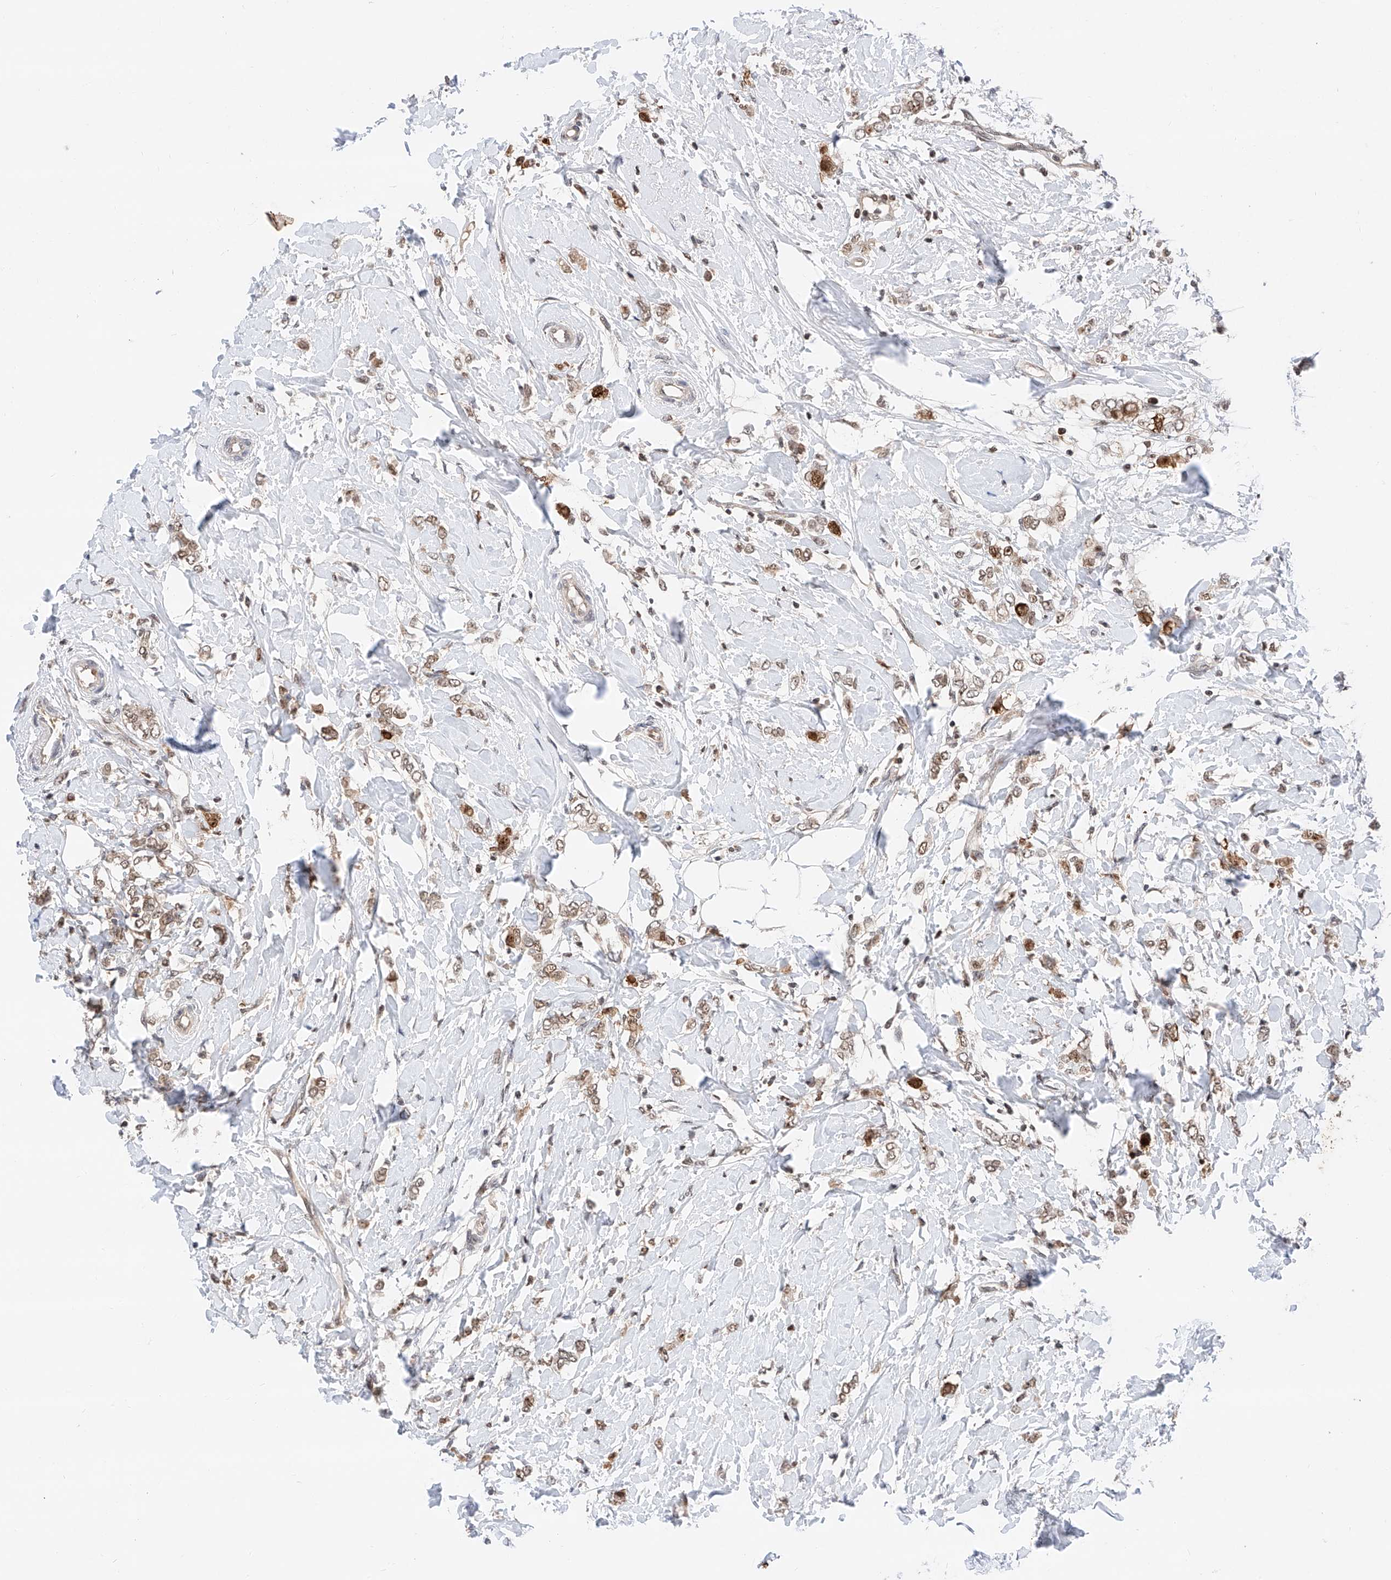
{"staining": {"intensity": "moderate", "quantity": ">75%", "location": "cytoplasmic/membranous"}, "tissue": "breast cancer", "cell_type": "Tumor cells", "image_type": "cancer", "snomed": [{"axis": "morphology", "description": "Normal tissue, NOS"}, {"axis": "morphology", "description": "Lobular carcinoma"}, {"axis": "topography", "description": "Breast"}], "caption": "Human lobular carcinoma (breast) stained with a protein marker shows moderate staining in tumor cells.", "gene": "SNRNP200", "patient": {"sex": "female", "age": 47}}